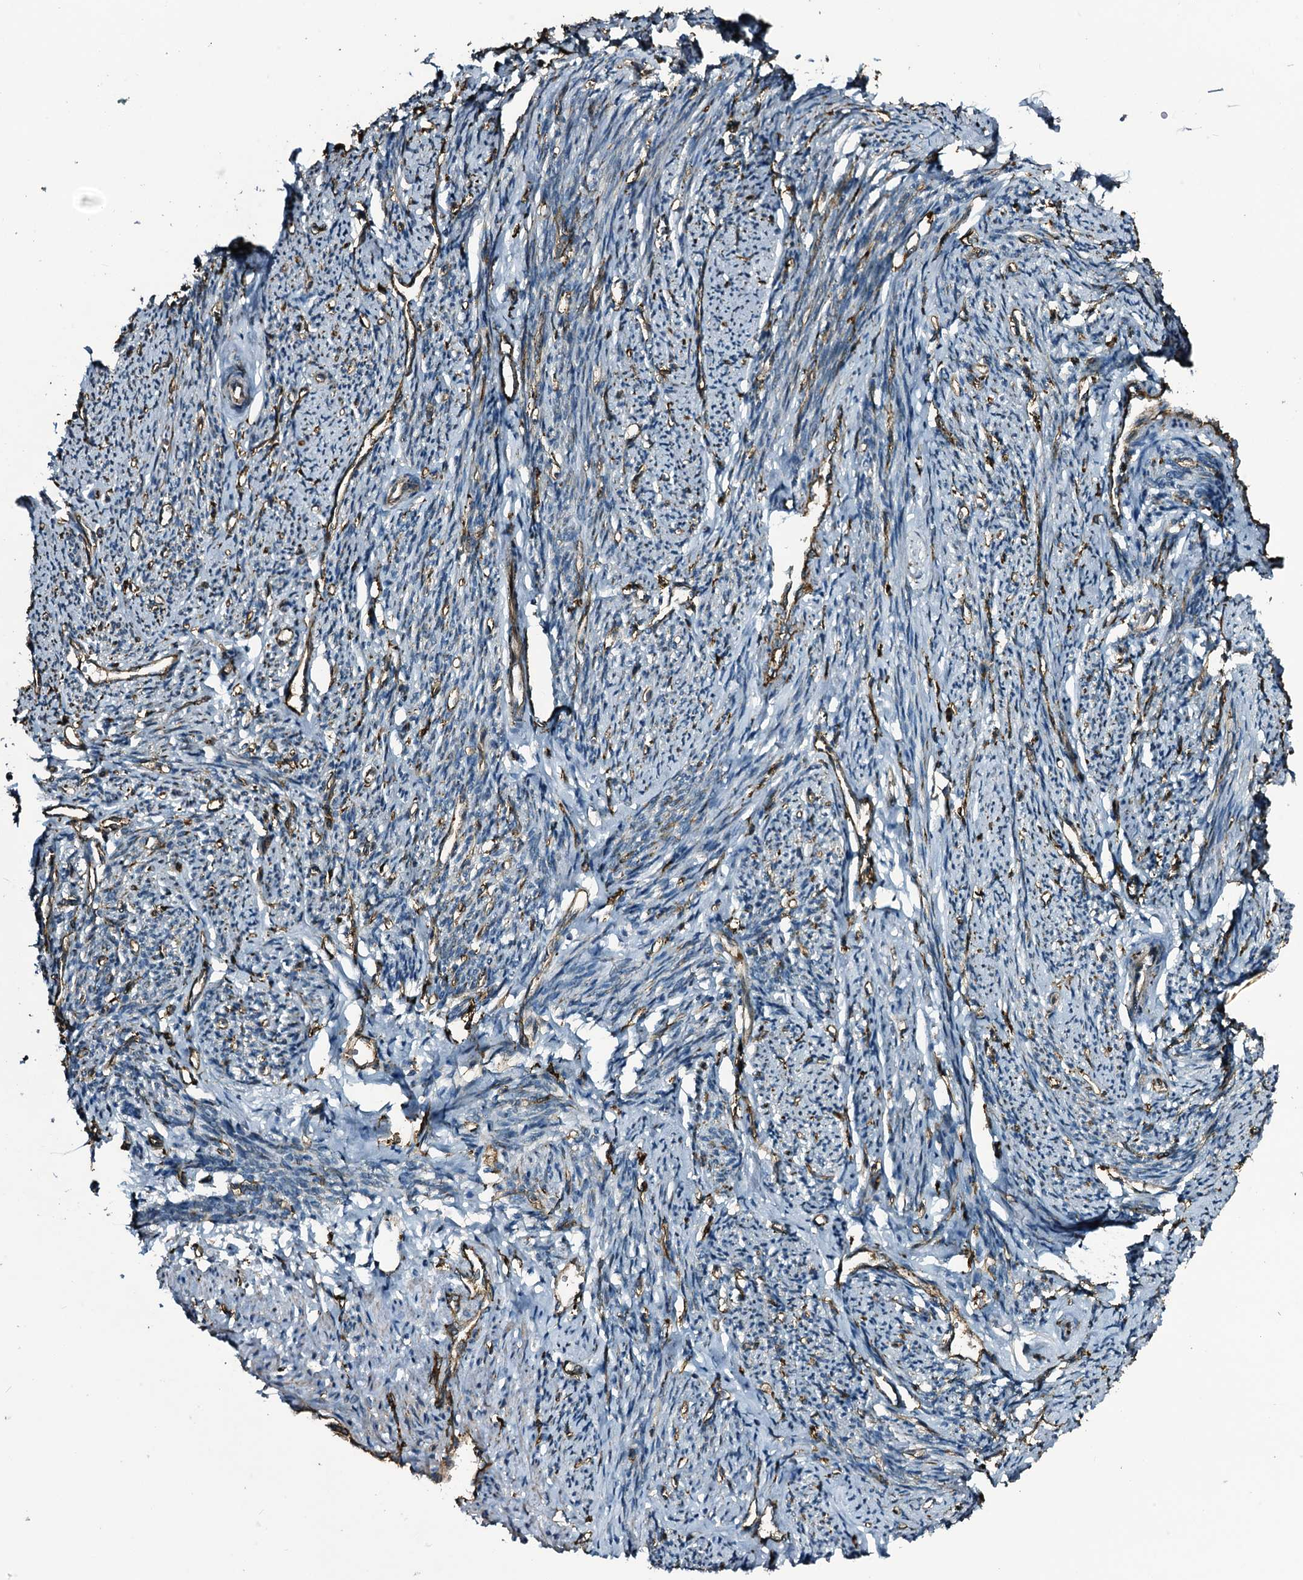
{"staining": {"intensity": "moderate", "quantity": "25%-75%", "location": "cytoplasmic/membranous"}, "tissue": "smooth muscle", "cell_type": "Smooth muscle cells", "image_type": "normal", "snomed": [{"axis": "morphology", "description": "Normal tissue, NOS"}, {"axis": "topography", "description": "Smooth muscle"}, {"axis": "topography", "description": "Uterus"}], "caption": "Brown immunohistochemical staining in benign human smooth muscle reveals moderate cytoplasmic/membranous expression in about 25%-75% of smooth muscle cells. (DAB (3,3'-diaminobenzidine) IHC, brown staining for protein, blue staining for nuclei).", "gene": "TPGS2", "patient": {"sex": "female", "age": 59}}